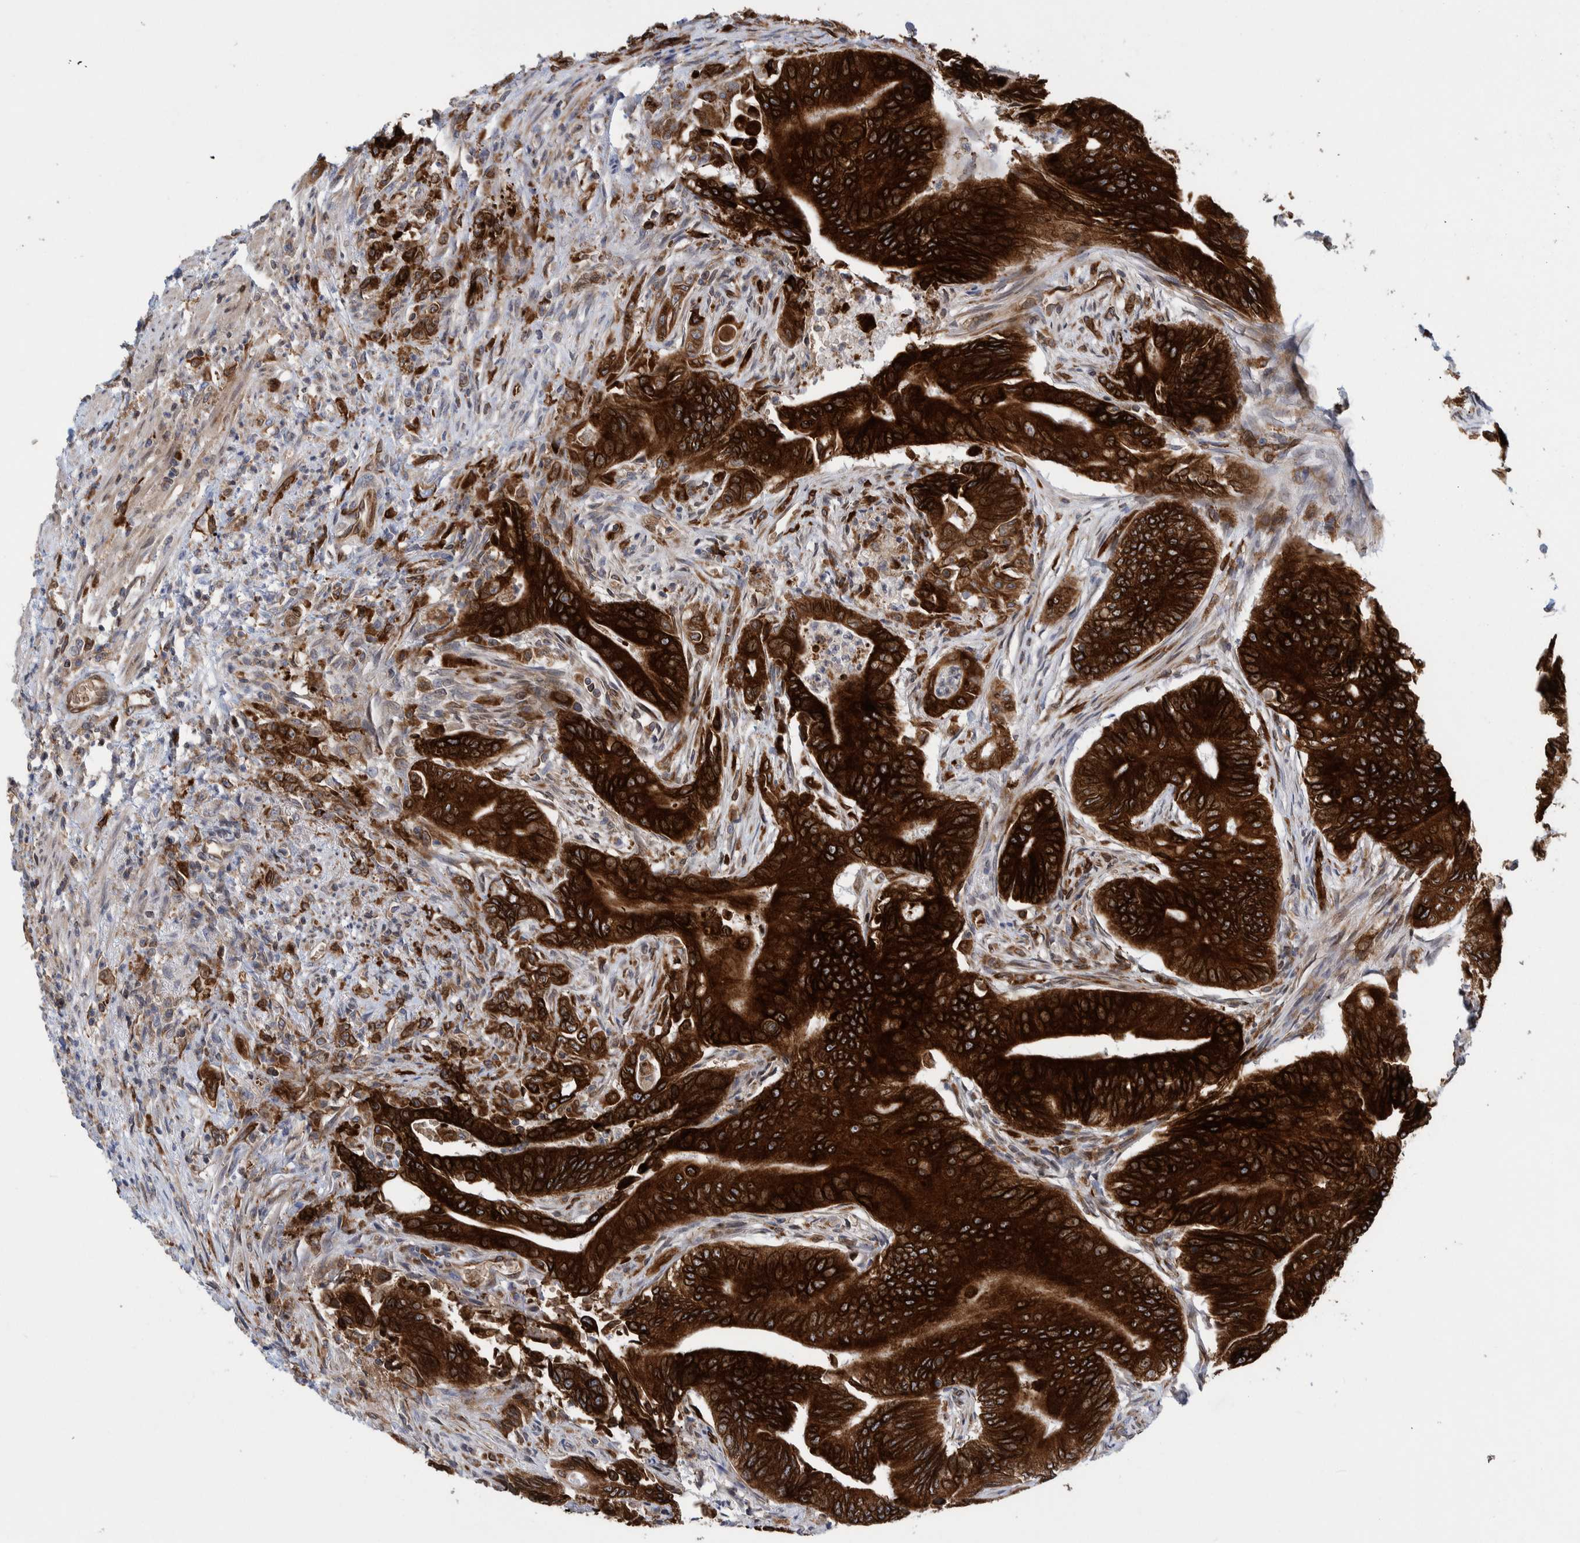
{"staining": {"intensity": "strong", "quantity": ">75%", "location": "cytoplasmic/membranous"}, "tissue": "colorectal cancer", "cell_type": "Tumor cells", "image_type": "cancer", "snomed": [{"axis": "morphology", "description": "Adenoma, NOS"}, {"axis": "morphology", "description": "Adenocarcinoma, NOS"}, {"axis": "topography", "description": "Colon"}], "caption": "The image exhibits staining of adenoma (colorectal), revealing strong cytoplasmic/membranous protein staining (brown color) within tumor cells. (DAB (3,3'-diaminobenzidine) = brown stain, brightfield microscopy at high magnification).", "gene": "THEM6", "patient": {"sex": "male", "age": 79}}